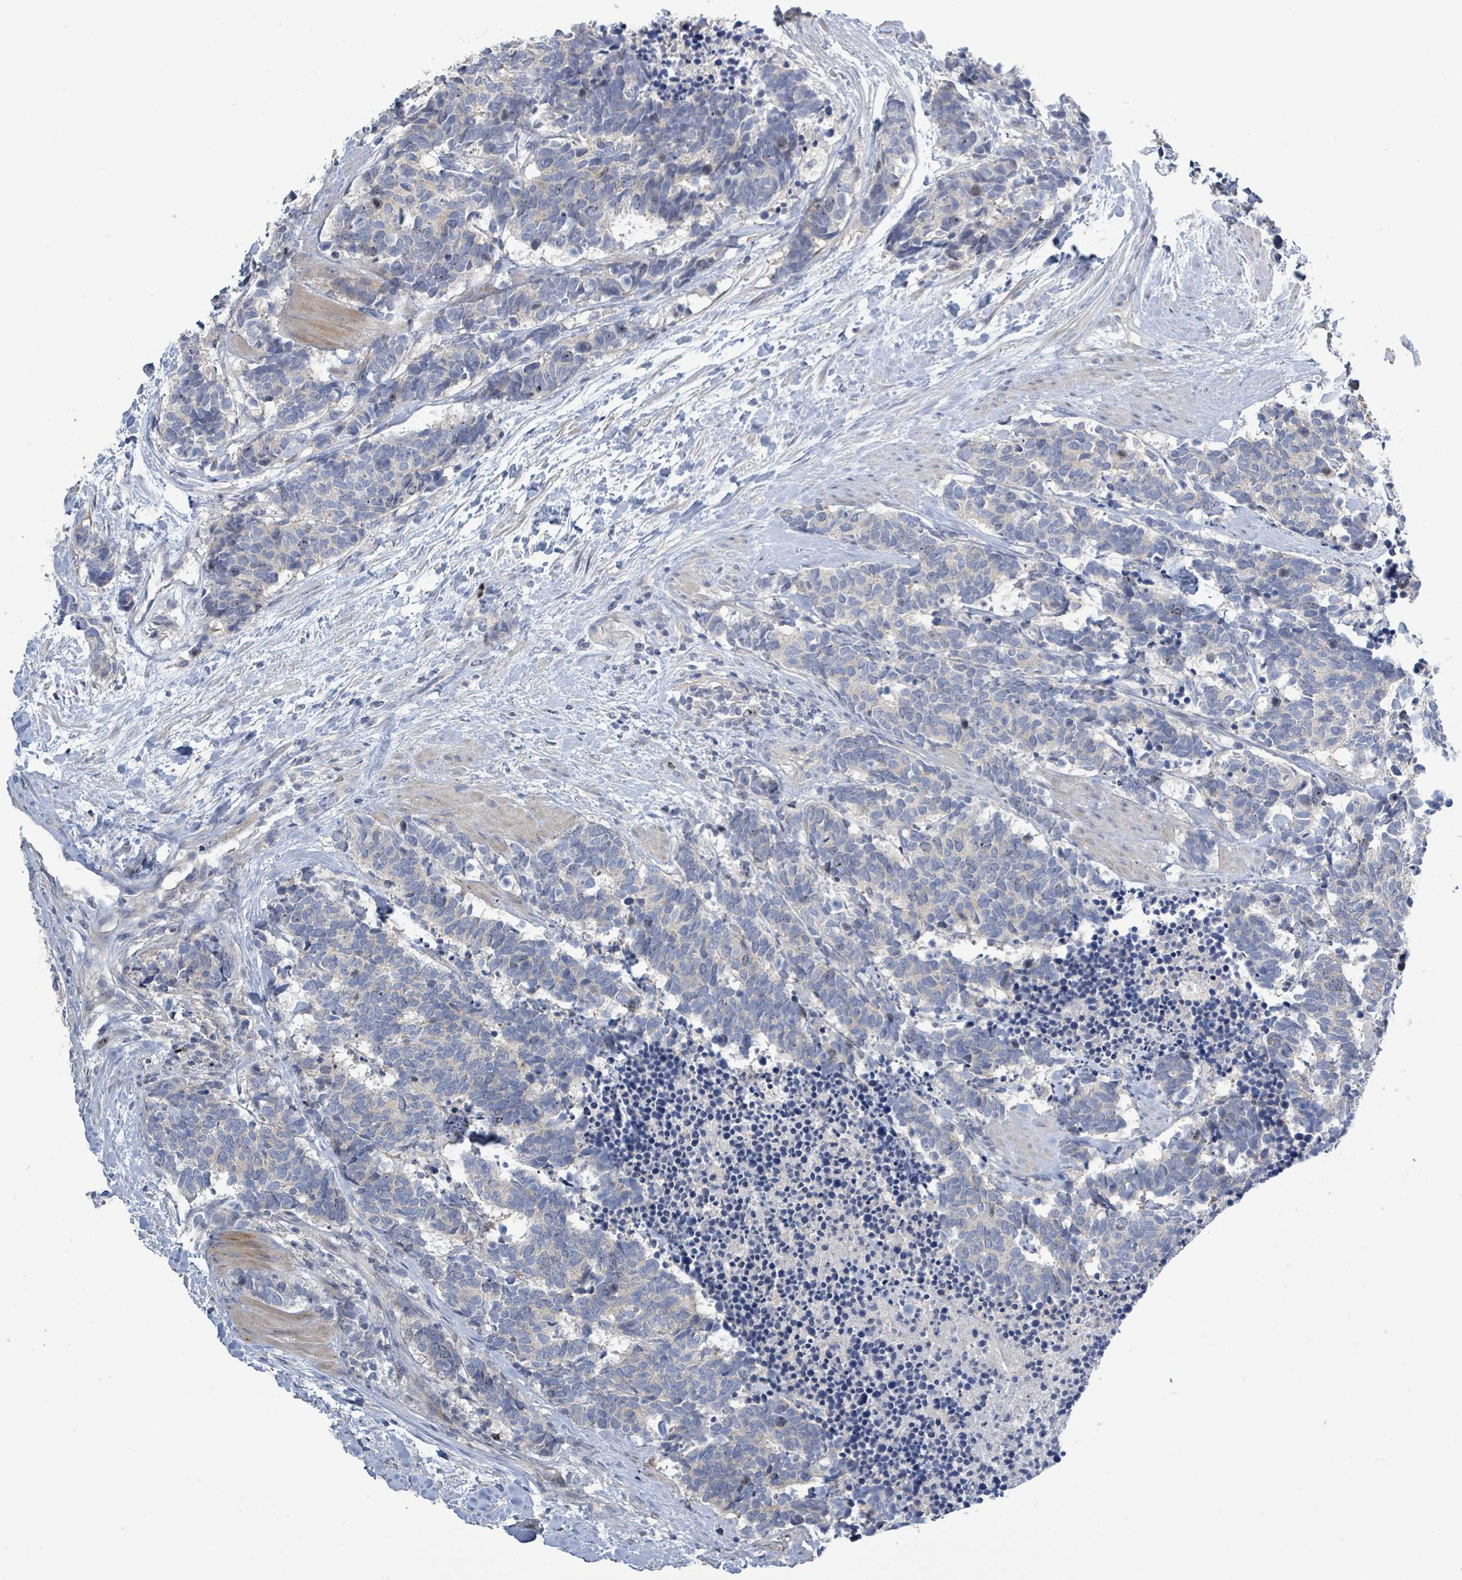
{"staining": {"intensity": "negative", "quantity": "none", "location": "none"}, "tissue": "carcinoid", "cell_type": "Tumor cells", "image_type": "cancer", "snomed": [{"axis": "morphology", "description": "Carcinoma, NOS"}, {"axis": "morphology", "description": "Carcinoid, malignant, NOS"}, {"axis": "topography", "description": "Prostate"}], "caption": "Immunohistochemistry image of human carcinoid stained for a protein (brown), which demonstrates no staining in tumor cells.", "gene": "KRAS", "patient": {"sex": "male", "age": 57}}